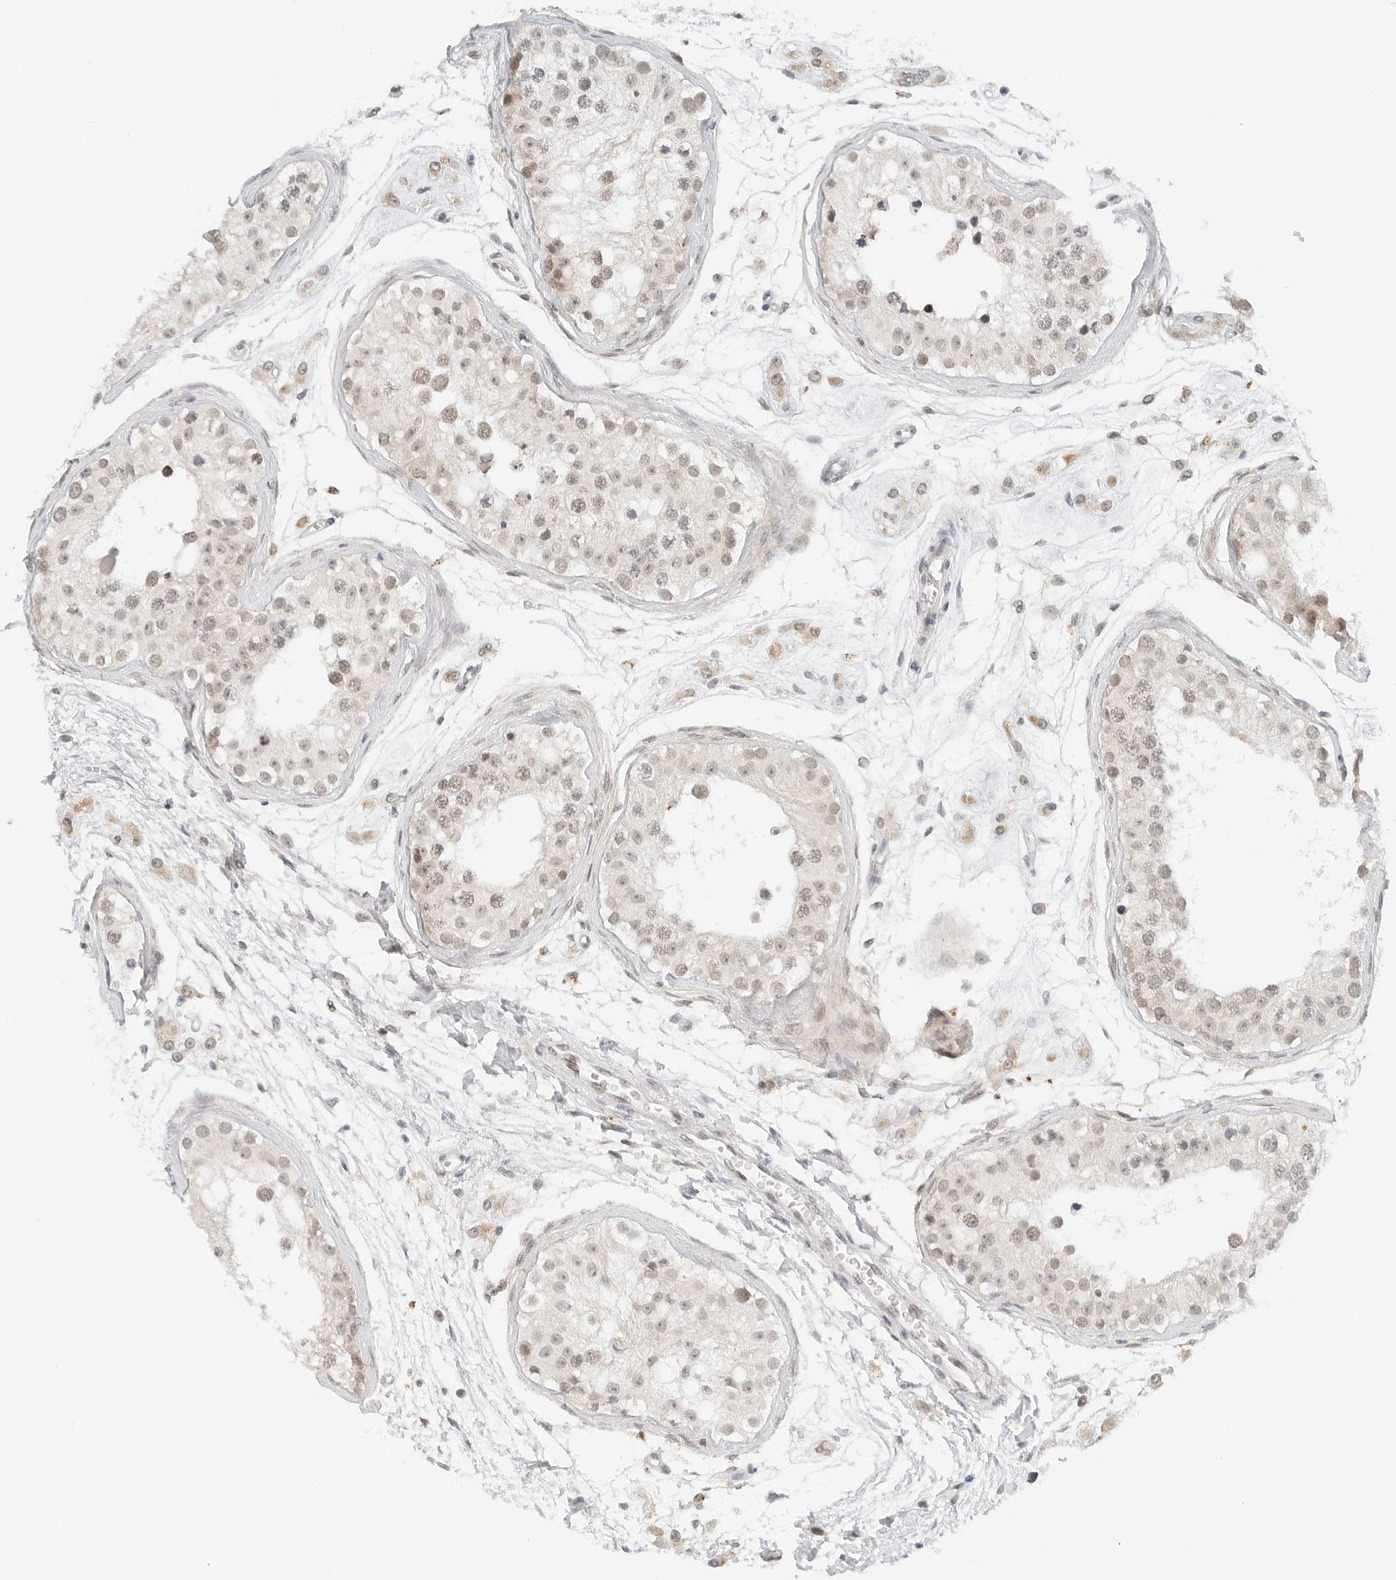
{"staining": {"intensity": "weak", "quantity": "25%-75%", "location": "nuclear"}, "tissue": "testis", "cell_type": "Cells in seminiferous ducts", "image_type": "normal", "snomed": [{"axis": "morphology", "description": "Normal tissue, NOS"}, {"axis": "morphology", "description": "Adenocarcinoma, metastatic, NOS"}, {"axis": "topography", "description": "Testis"}], "caption": "Immunohistochemistry (IHC) staining of unremarkable testis, which displays low levels of weak nuclear positivity in about 25%-75% of cells in seminiferous ducts indicating weak nuclear protein staining. The staining was performed using DAB (brown) for protein detection and nuclei were counterstained in hematoxylin (blue).", "gene": "NEO1", "patient": {"sex": "male", "age": 26}}